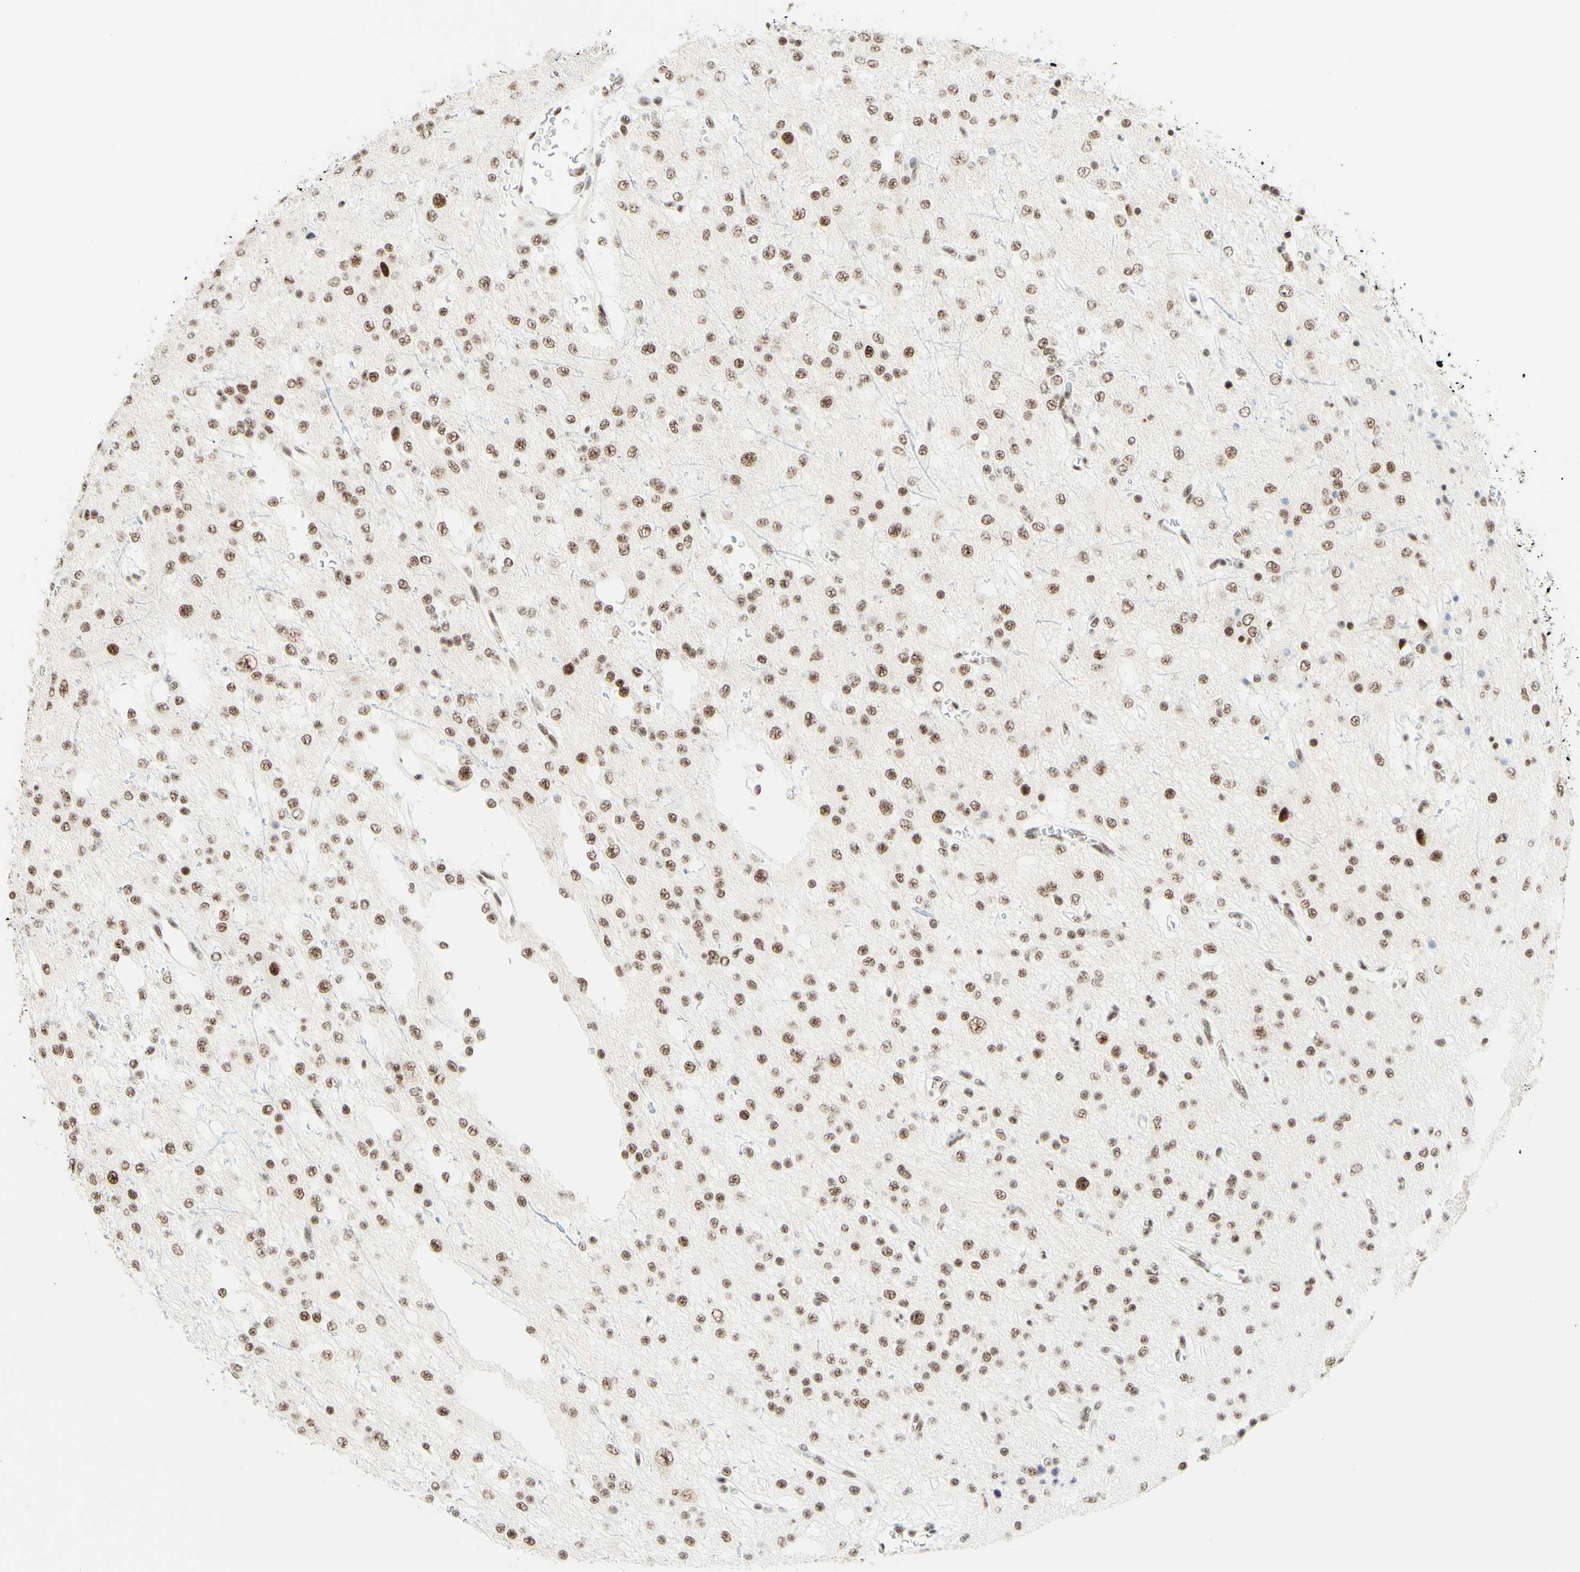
{"staining": {"intensity": "moderate", "quantity": ">75%", "location": "nuclear"}, "tissue": "glioma", "cell_type": "Tumor cells", "image_type": "cancer", "snomed": [{"axis": "morphology", "description": "Glioma, malignant, Low grade"}, {"axis": "topography", "description": "Brain"}], "caption": "Moderate nuclear staining for a protein is identified in approximately >75% of tumor cells of malignant glioma (low-grade) using immunohistochemistry.", "gene": "WTAP", "patient": {"sex": "male", "age": 38}}